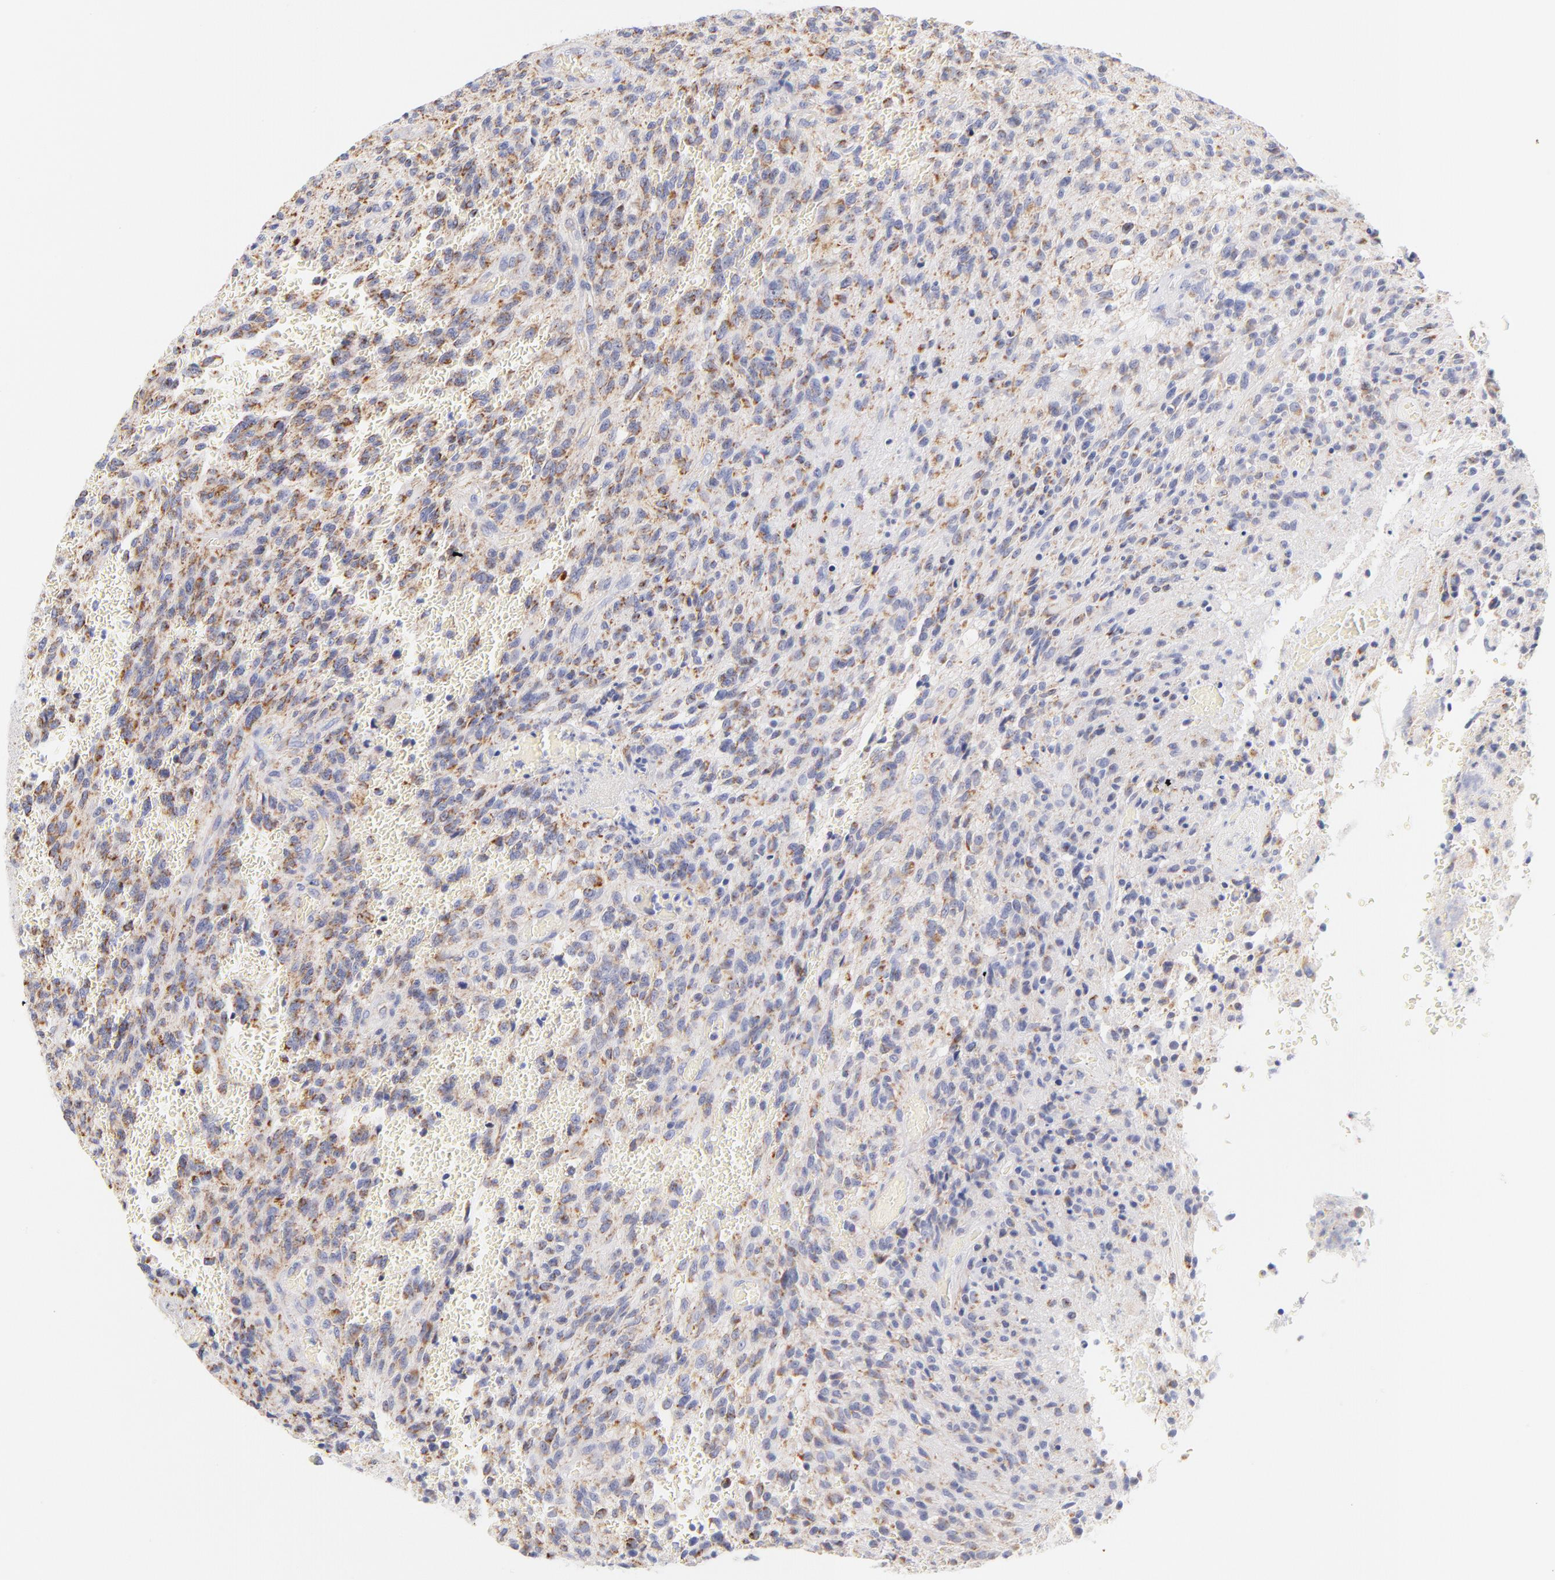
{"staining": {"intensity": "moderate", "quantity": ">75%", "location": "cytoplasmic/membranous"}, "tissue": "glioma", "cell_type": "Tumor cells", "image_type": "cancer", "snomed": [{"axis": "morphology", "description": "Normal tissue, NOS"}, {"axis": "morphology", "description": "Glioma, malignant, High grade"}, {"axis": "topography", "description": "Cerebral cortex"}], "caption": "Moderate cytoplasmic/membranous staining is seen in about >75% of tumor cells in glioma.", "gene": "AIFM1", "patient": {"sex": "male", "age": 56}}